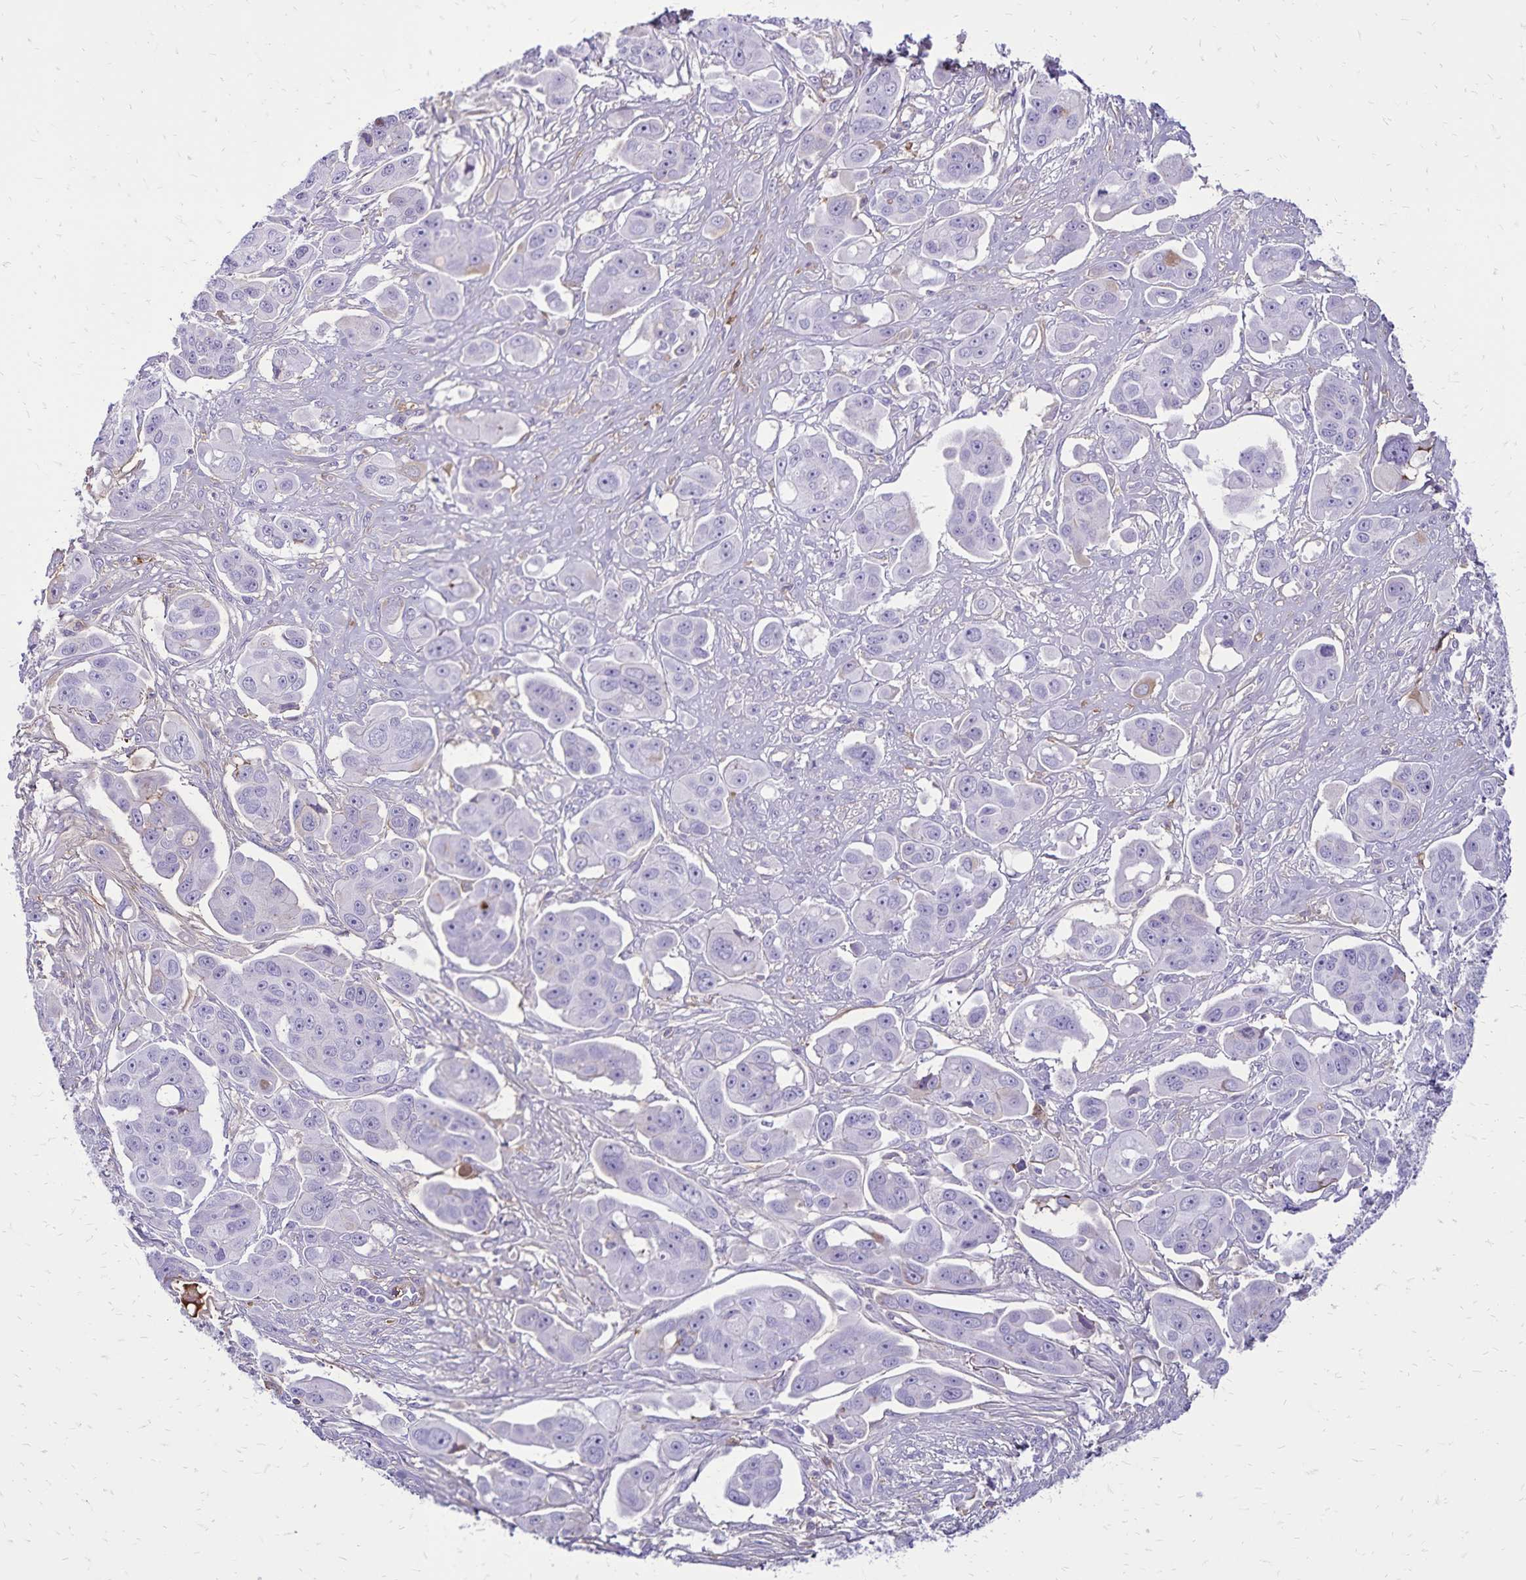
{"staining": {"intensity": "negative", "quantity": "none", "location": "none"}, "tissue": "ovarian cancer", "cell_type": "Tumor cells", "image_type": "cancer", "snomed": [{"axis": "morphology", "description": "Carcinoma, endometroid"}, {"axis": "topography", "description": "Ovary"}], "caption": "An immunohistochemistry (IHC) photomicrograph of ovarian cancer is shown. There is no staining in tumor cells of ovarian cancer. (DAB (3,3'-diaminobenzidine) immunohistochemistry (IHC) with hematoxylin counter stain).", "gene": "CD27", "patient": {"sex": "female", "age": 70}}